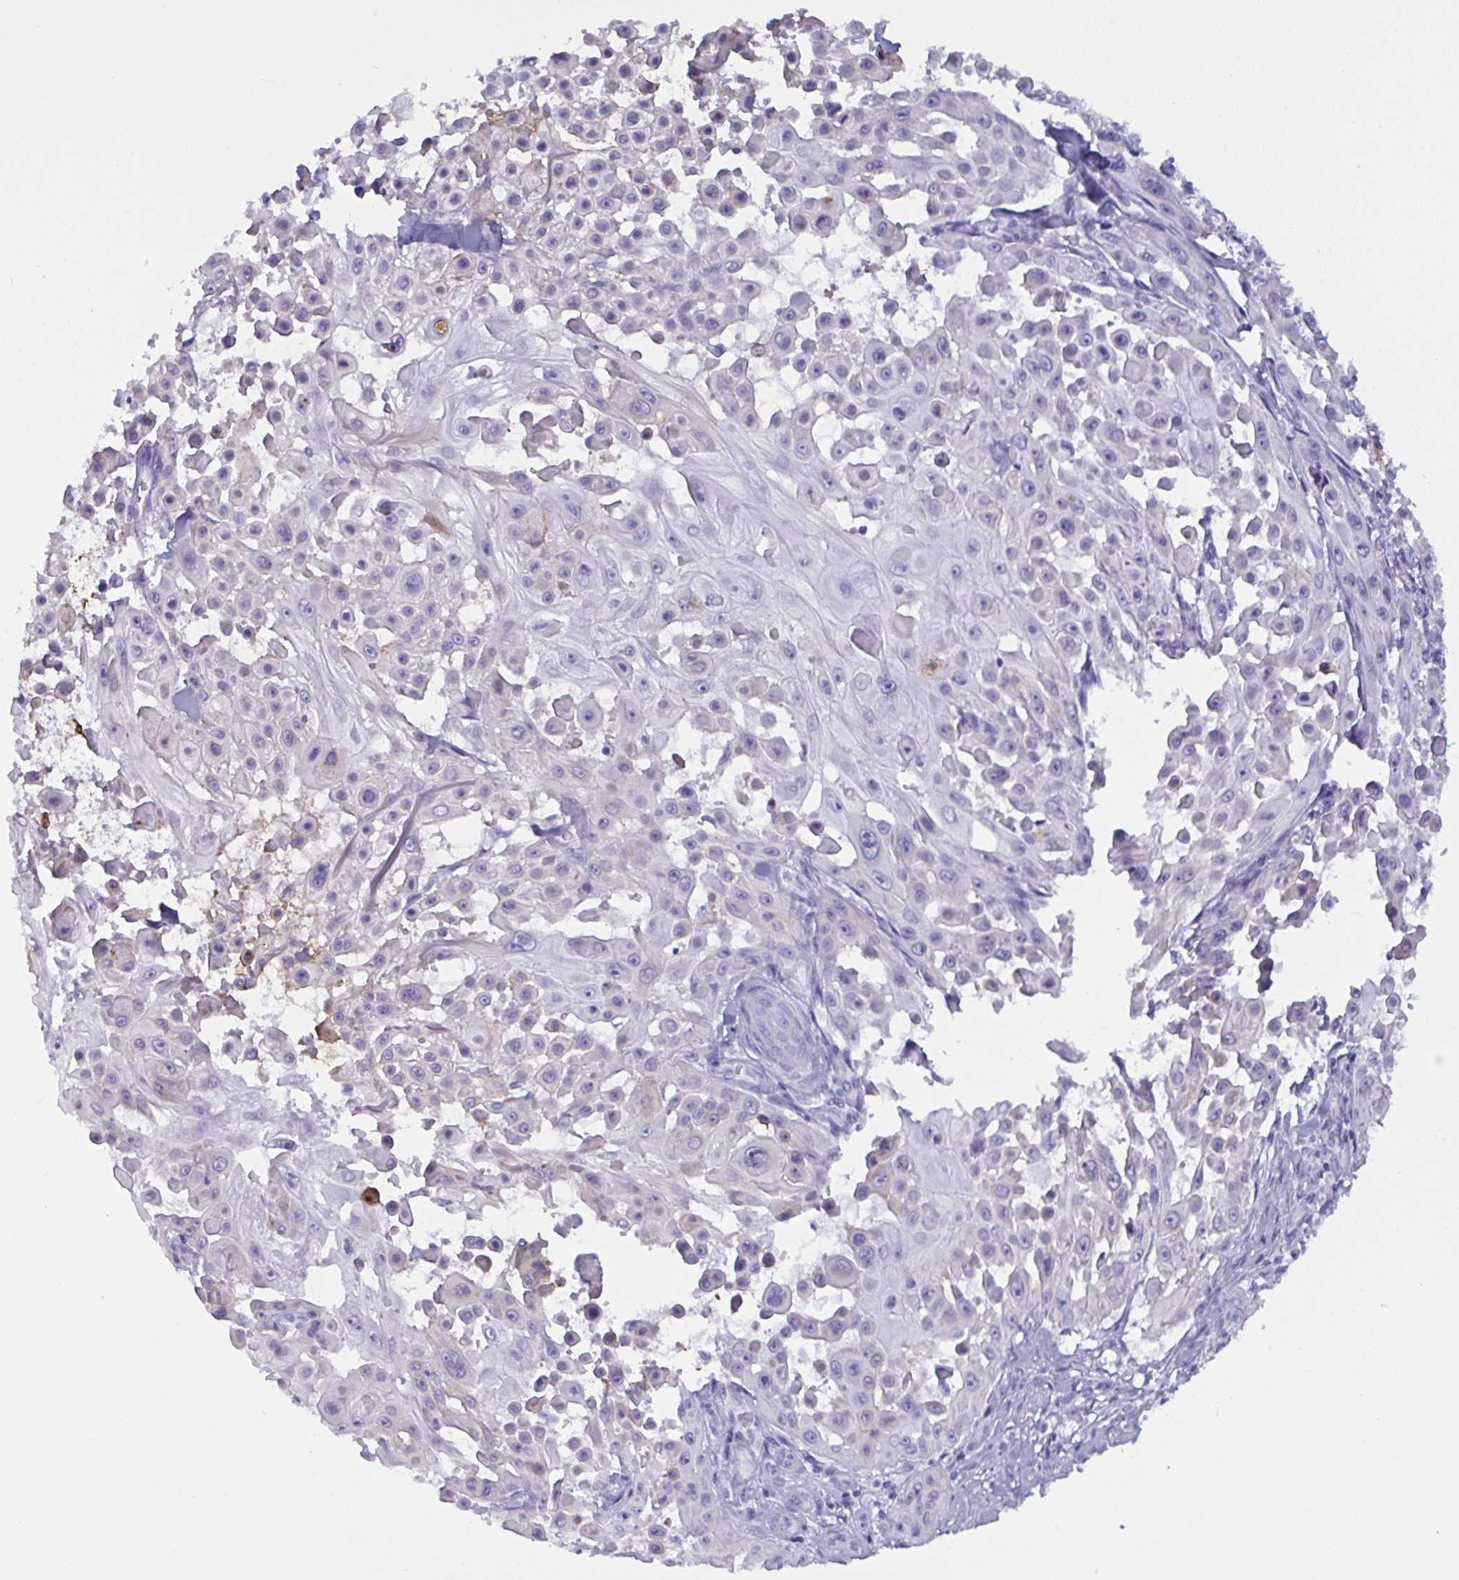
{"staining": {"intensity": "negative", "quantity": "none", "location": "none"}, "tissue": "skin cancer", "cell_type": "Tumor cells", "image_type": "cancer", "snomed": [{"axis": "morphology", "description": "Squamous cell carcinoma, NOS"}, {"axis": "topography", "description": "Skin"}], "caption": "IHC of human skin cancer (squamous cell carcinoma) exhibits no positivity in tumor cells. (DAB immunohistochemistry visualized using brightfield microscopy, high magnification).", "gene": "SLC2A1", "patient": {"sex": "male", "age": 91}}